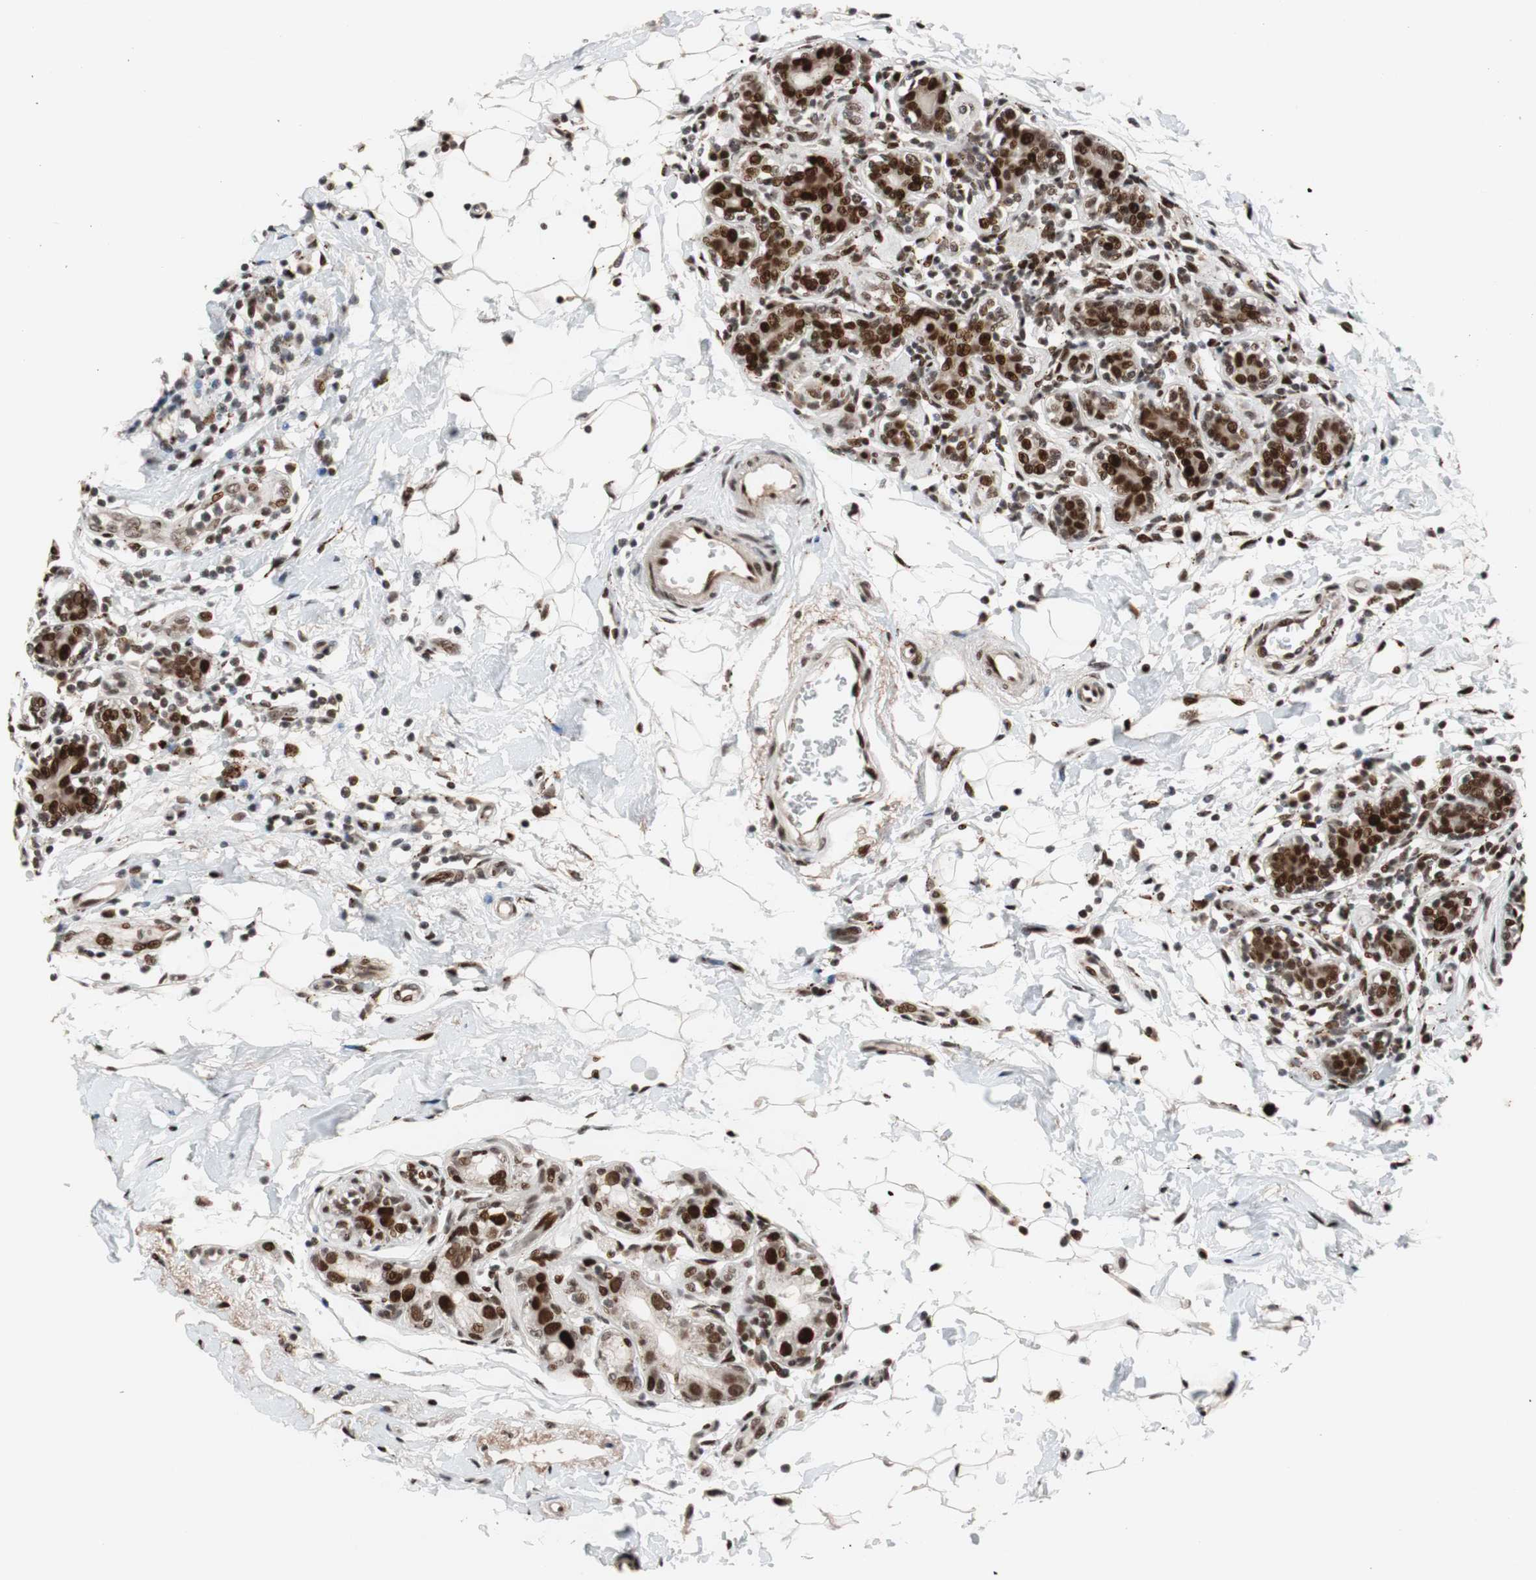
{"staining": {"intensity": "strong", "quantity": ">75%", "location": "nuclear"}, "tissue": "breast cancer", "cell_type": "Tumor cells", "image_type": "cancer", "snomed": [{"axis": "morphology", "description": "Normal tissue, NOS"}, {"axis": "morphology", "description": "Lobular carcinoma"}, {"axis": "topography", "description": "Breast"}], "caption": "An image of breast cancer stained for a protein shows strong nuclear brown staining in tumor cells. (brown staining indicates protein expression, while blue staining denotes nuclei).", "gene": "NBL1", "patient": {"sex": "female", "age": 47}}